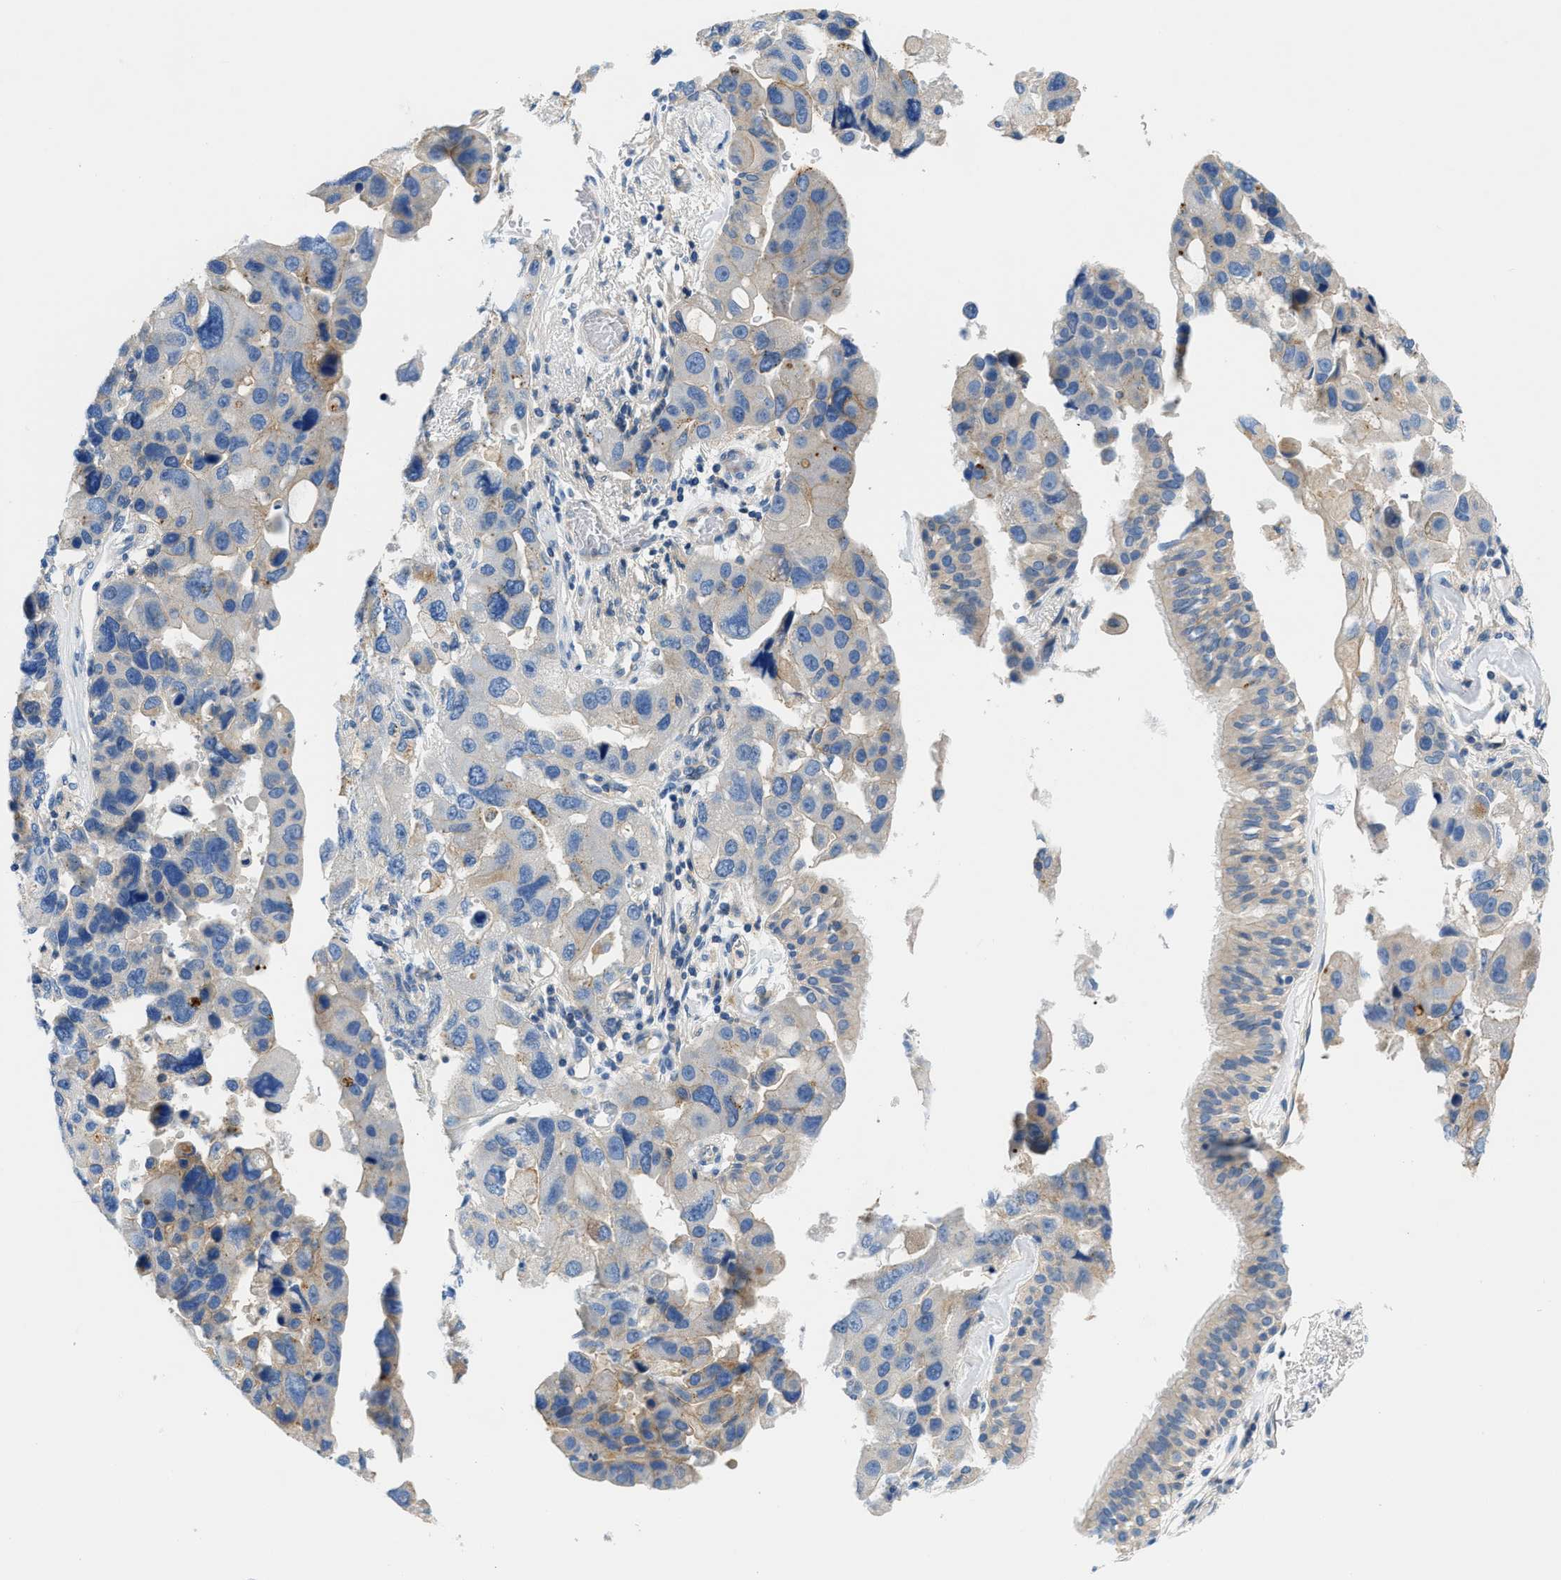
{"staining": {"intensity": "weak", "quantity": "25%-75%", "location": "cytoplasmic/membranous"}, "tissue": "bronchus", "cell_type": "Respiratory epithelial cells", "image_type": "normal", "snomed": [{"axis": "morphology", "description": "Normal tissue, NOS"}, {"axis": "topography", "description": "Bronchus"}], "caption": "IHC staining of benign bronchus, which reveals low levels of weak cytoplasmic/membranous positivity in about 25%-75% of respiratory epithelial cells indicating weak cytoplasmic/membranous protein positivity. The staining was performed using DAB (3,3'-diaminobenzidine) (brown) for protein detection and nuclei were counterstained in hematoxylin (blue).", "gene": "ORAI1", "patient": {"sex": "male", "age": 66}}